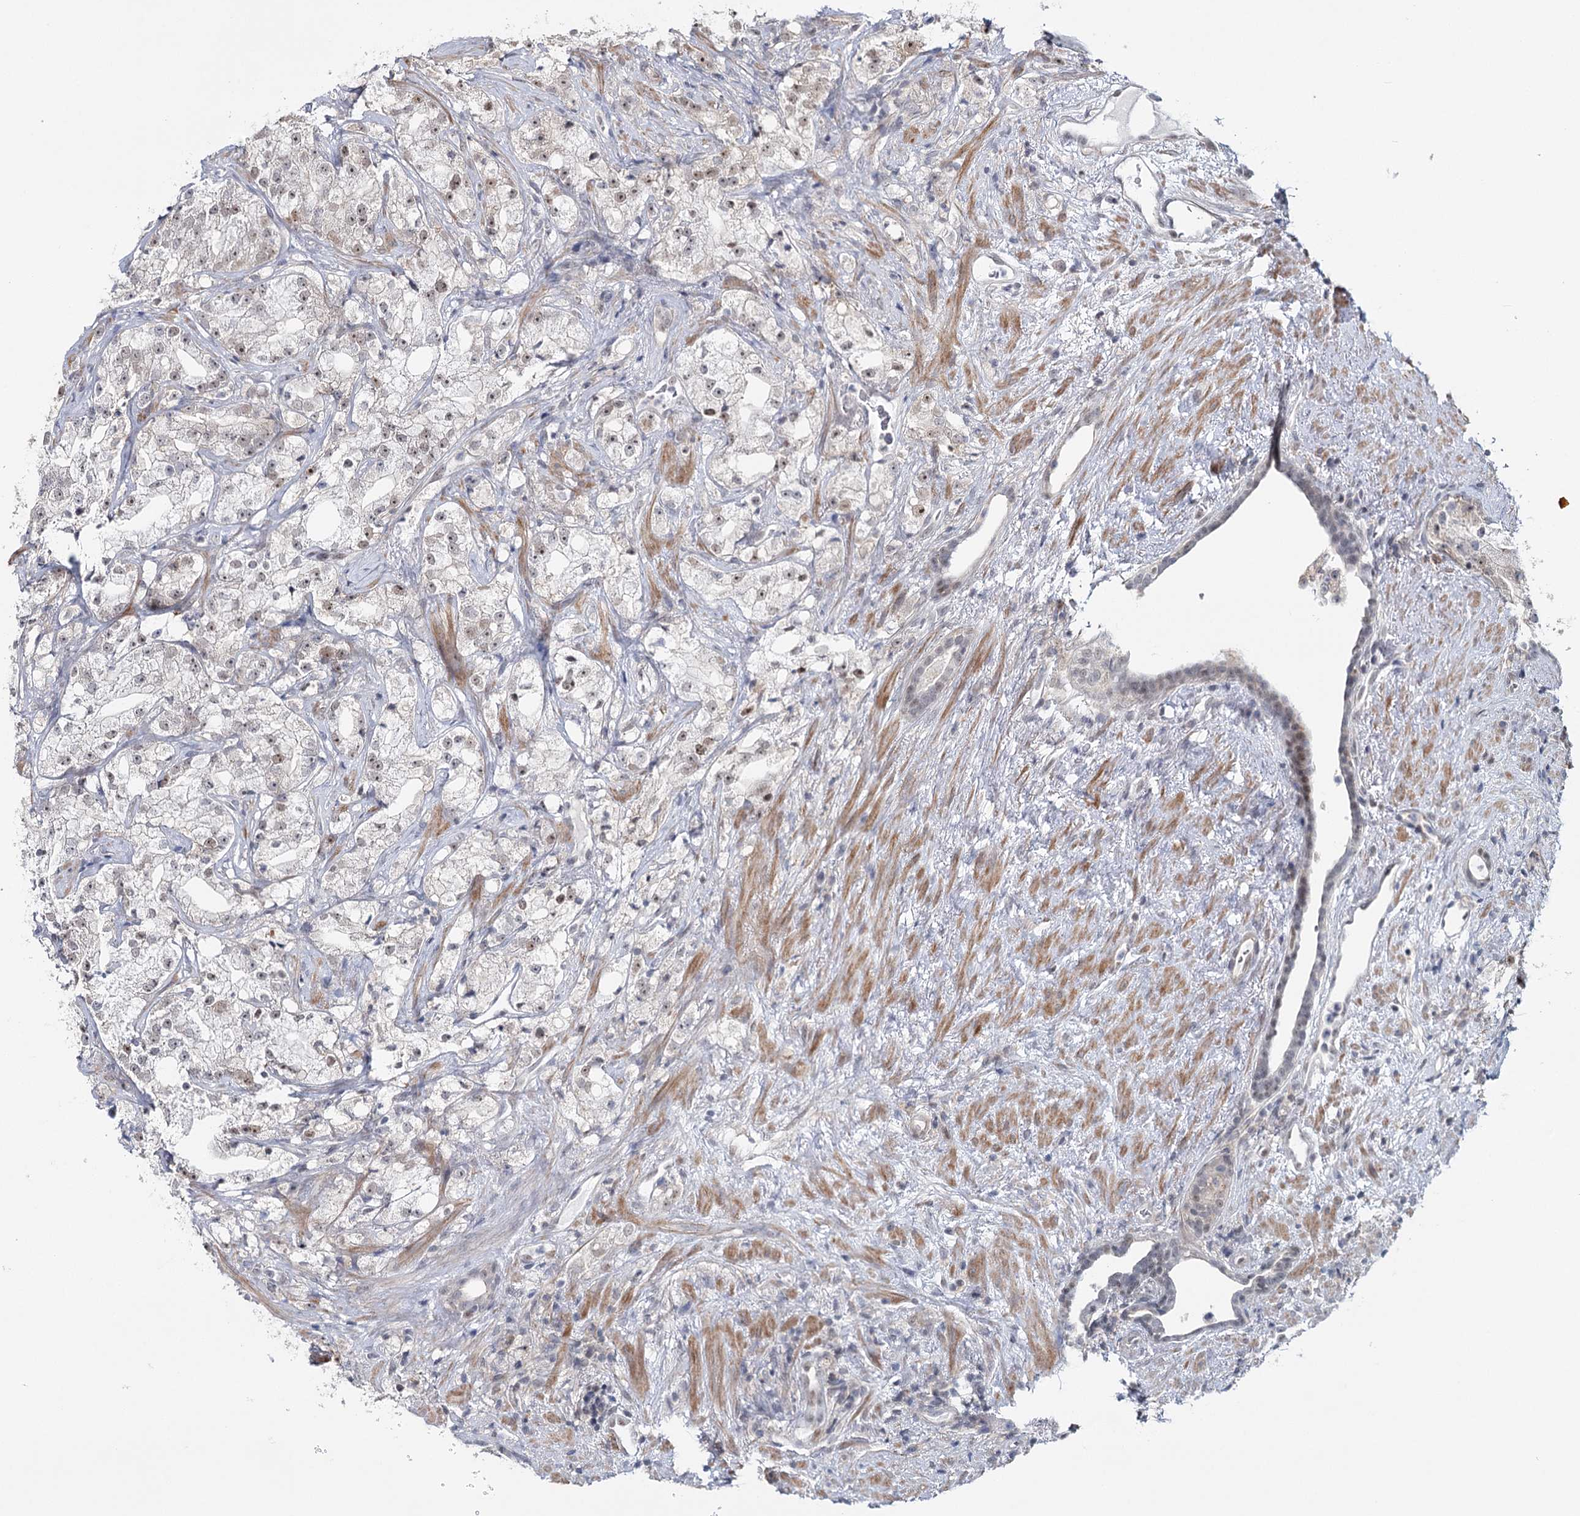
{"staining": {"intensity": "weak", "quantity": "25%-75%", "location": "nuclear"}, "tissue": "prostate cancer", "cell_type": "Tumor cells", "image_type": "cancer", "snomed": [{"axis": "morphology", "description": "Adenocarcinoma, High grade"}, {"axis": "topography", "description": "Prostate"}], "caption": "This is a histology image of immunohistochemistry staining of prostate cancer (adenocarcinoma (high-grade)), which shows weak positivity in the nuclear of tumor cells.", "gene": "ZC3H8", "patient": {"sex": "male", "age": 64}}